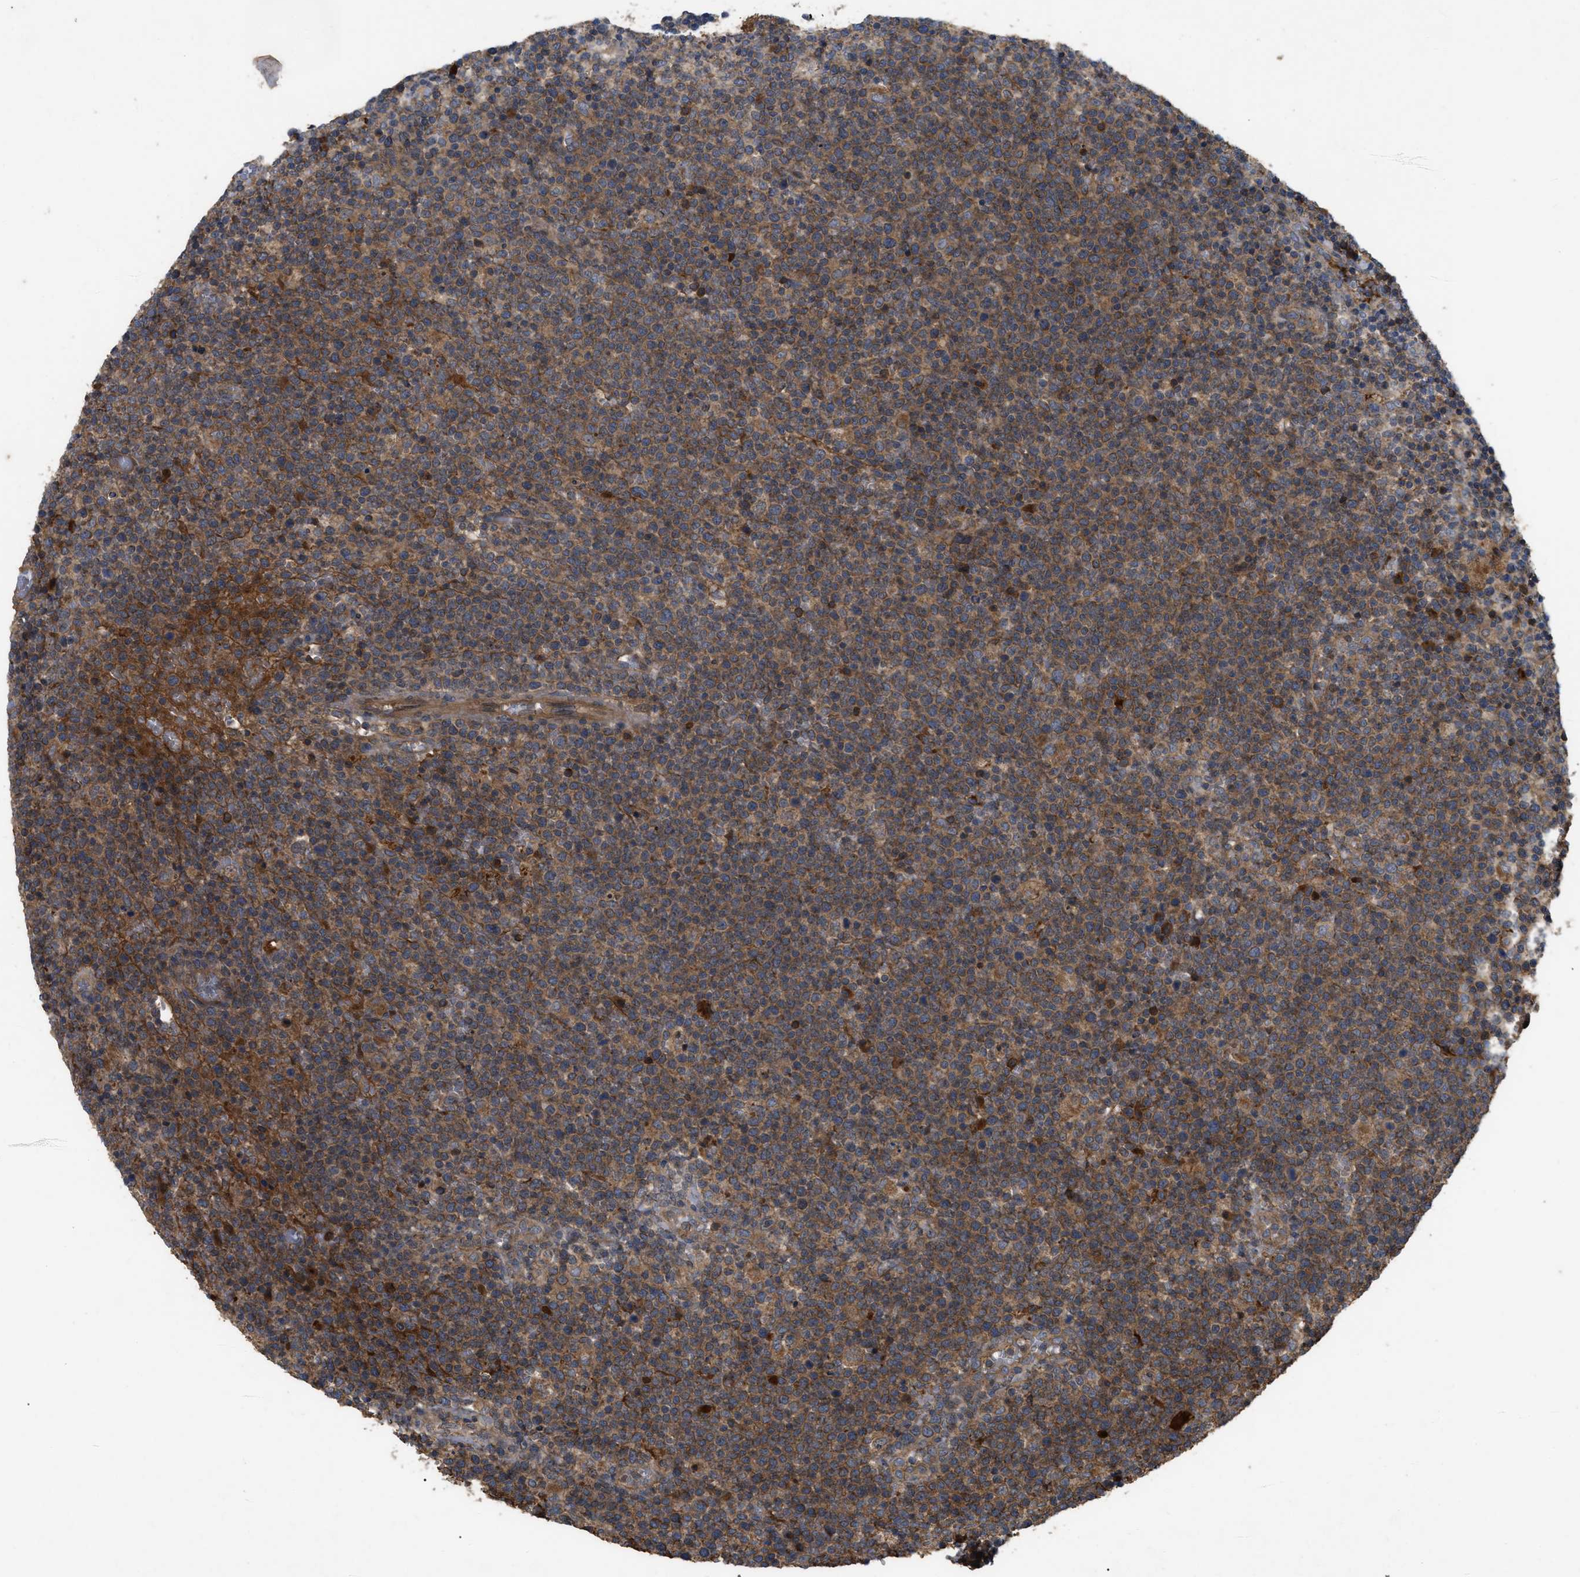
{"staining": {"intensity": "moderate", "quantity": ">75%", "location": "cytoplasmic/membranous"}, "tissue": "lymphoma", "cell_type": "Tumor cells", "image_type": "cancer", "snomed": [{"axis": "morphology", "description": "Malignant lymphoma, non-Hodgkin's type, High grade"}, {"axis": "topography", "description": "Lymph node"}], "caption": "IHC (DAB (3,3'-diaminobenzidine)) staining of high-grade malignant lymphoma, non-Hodgkin's type reveals moderate cytoplasmic/membranous protein expression in approximately >75% of tumor cells.", "gene": "RAB2A", "patient": {"sex": "male", "age": 61}}